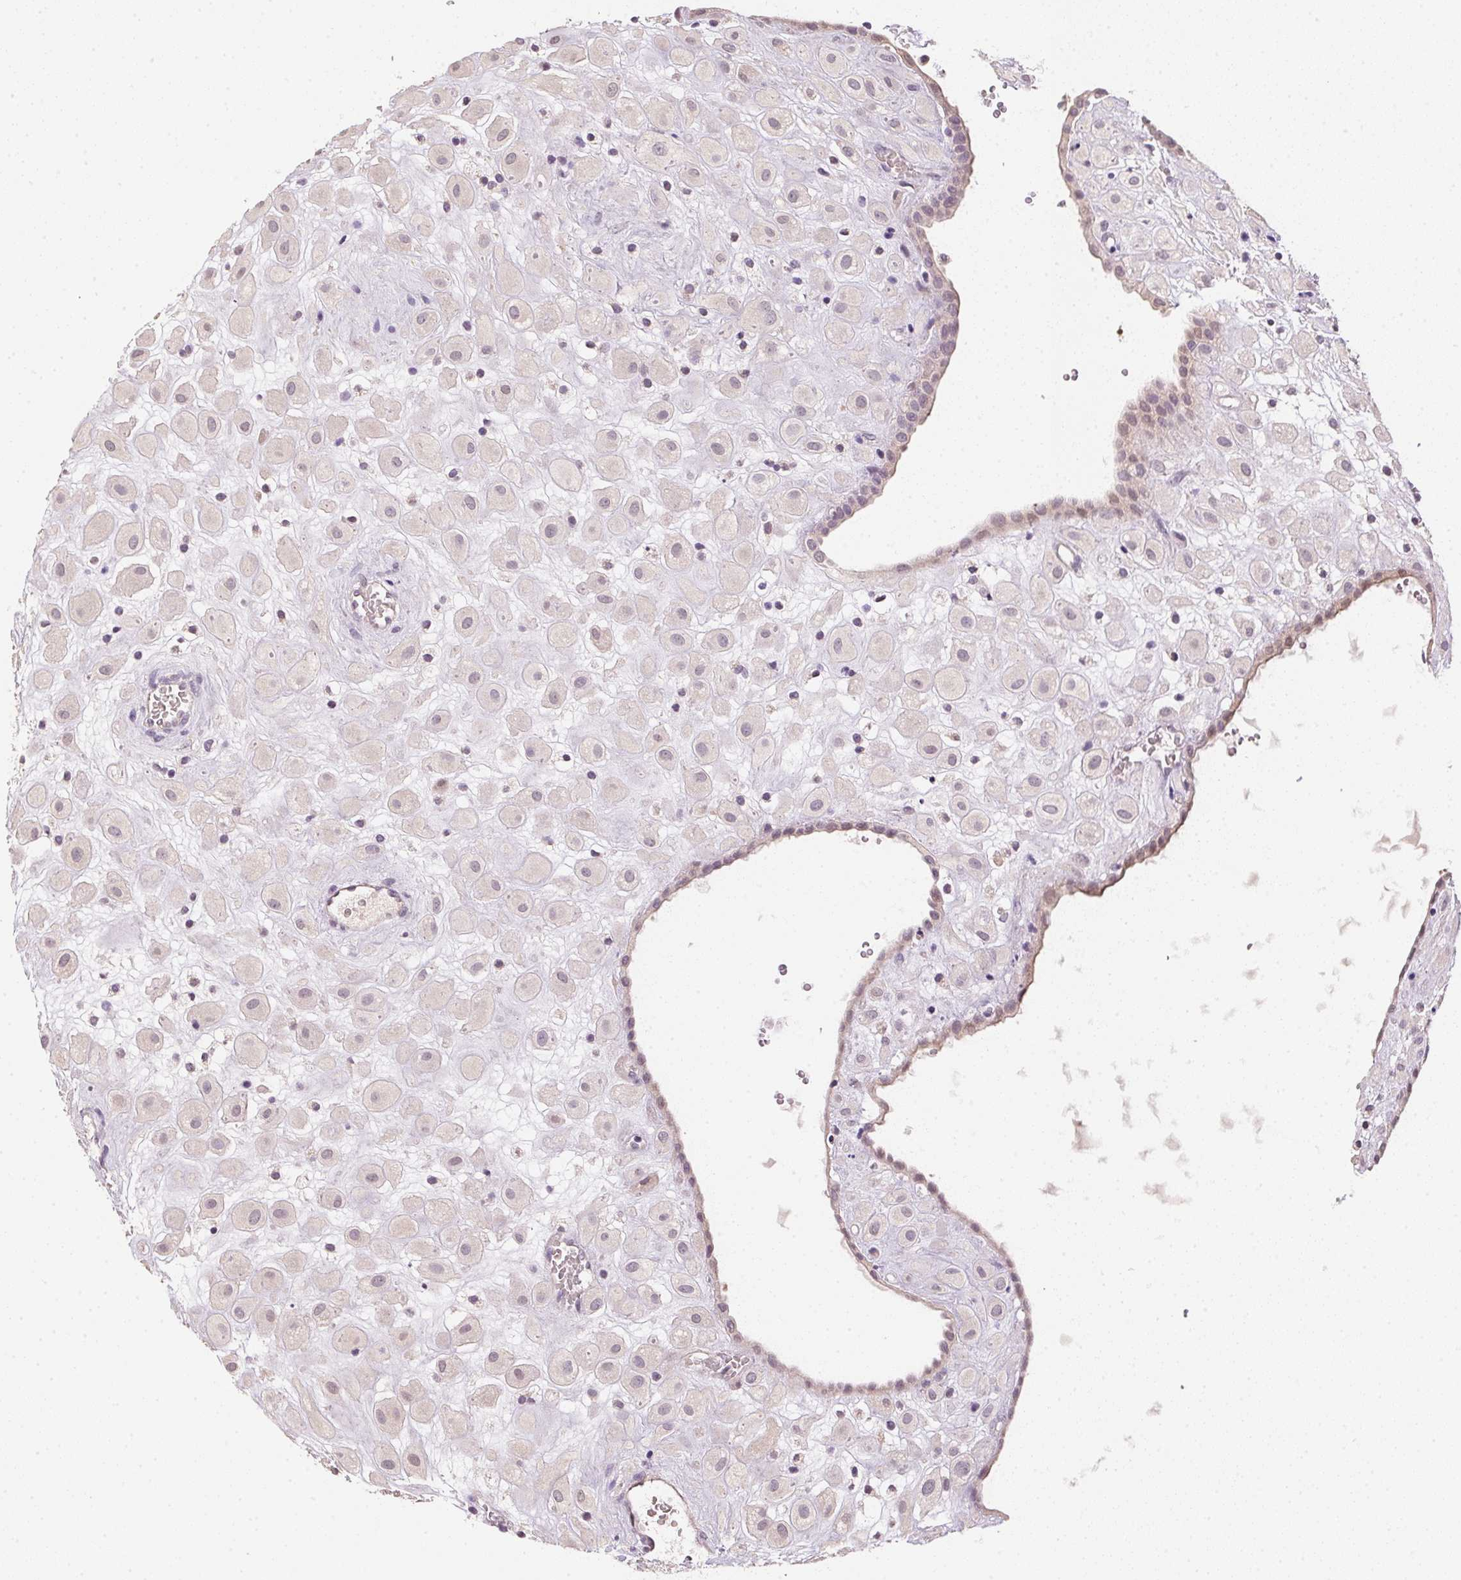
{"staining": {"intensity": "negative", "quantity": "none", "location": "none"}, "tissue": "placenta", "cell_type": "Decidual cells", "image_type": "normal", "snomed": [{"axis": "morphology", "description": "Normal tissue, NOS"}, {"axis": "topography", "description": "Placenta"}], "caption": "Placenta stained for a protein using IHC demonstrates no positivity decidual cells.", "gene": "ALDH8A1", "patient": {"sex": "female", "age": 24}}